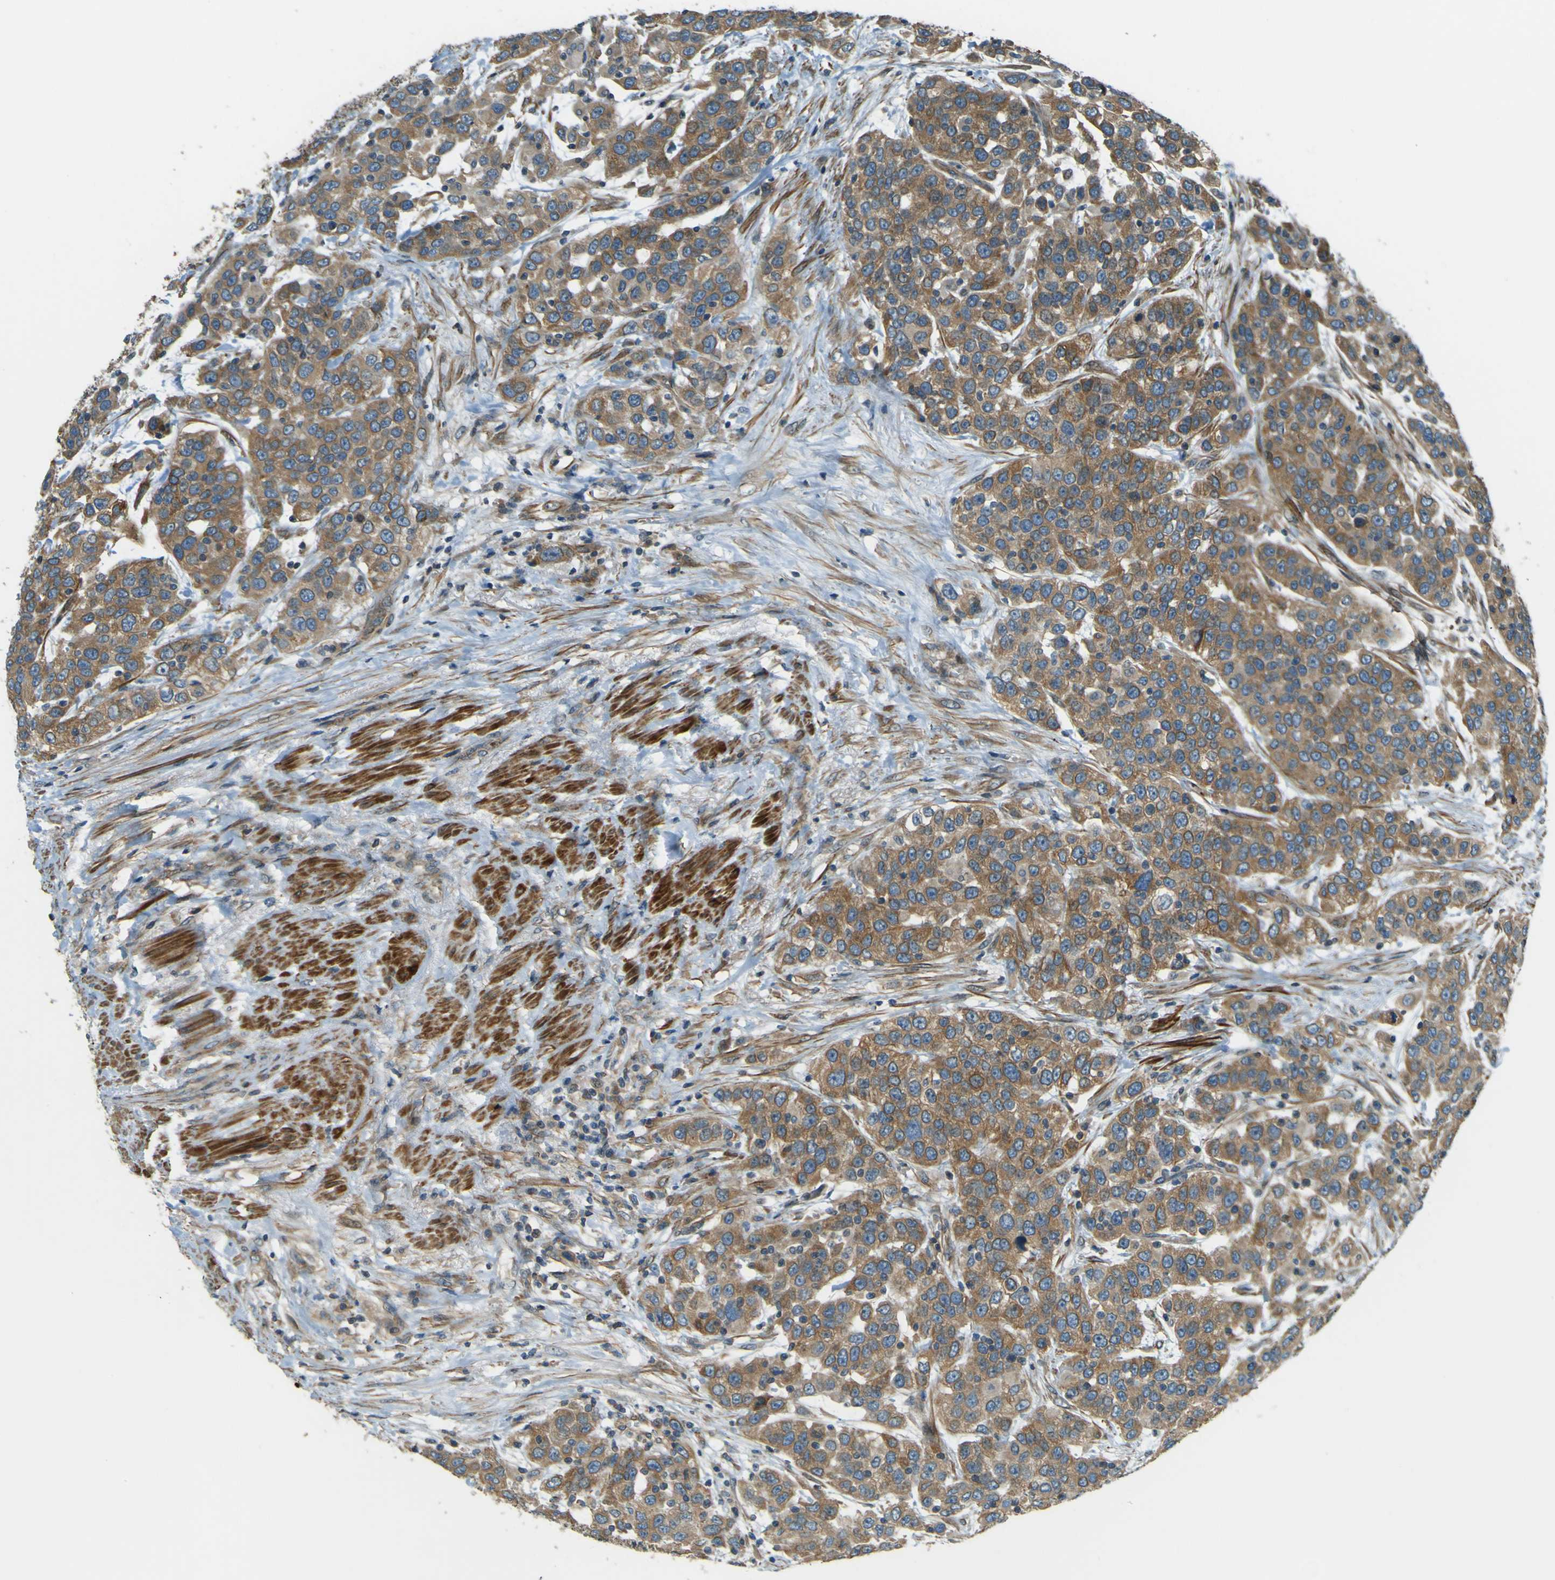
{"staining": {"intensity": "moderate", "quantity": ">75%", "location": "cytoplasmic/membranous"}, "tissue": "urothelial cancer", "cell_type": "Tumor cells", "image_type": "cancer", "snomed": [{"axis": "morphology", "description": "Urothelial carcinoma, High grade"}, {"axis": "topography", "description": "Urinary bladder"}], "caption": "Protein staining of high-grade urothelial carcinoma tissue demonstrates moderate cytoplasmic/membranous expression in approximately >75% of tumor cells.", "gene": "LPCAT1", "patient": {"sex": "female", "age": 80}}